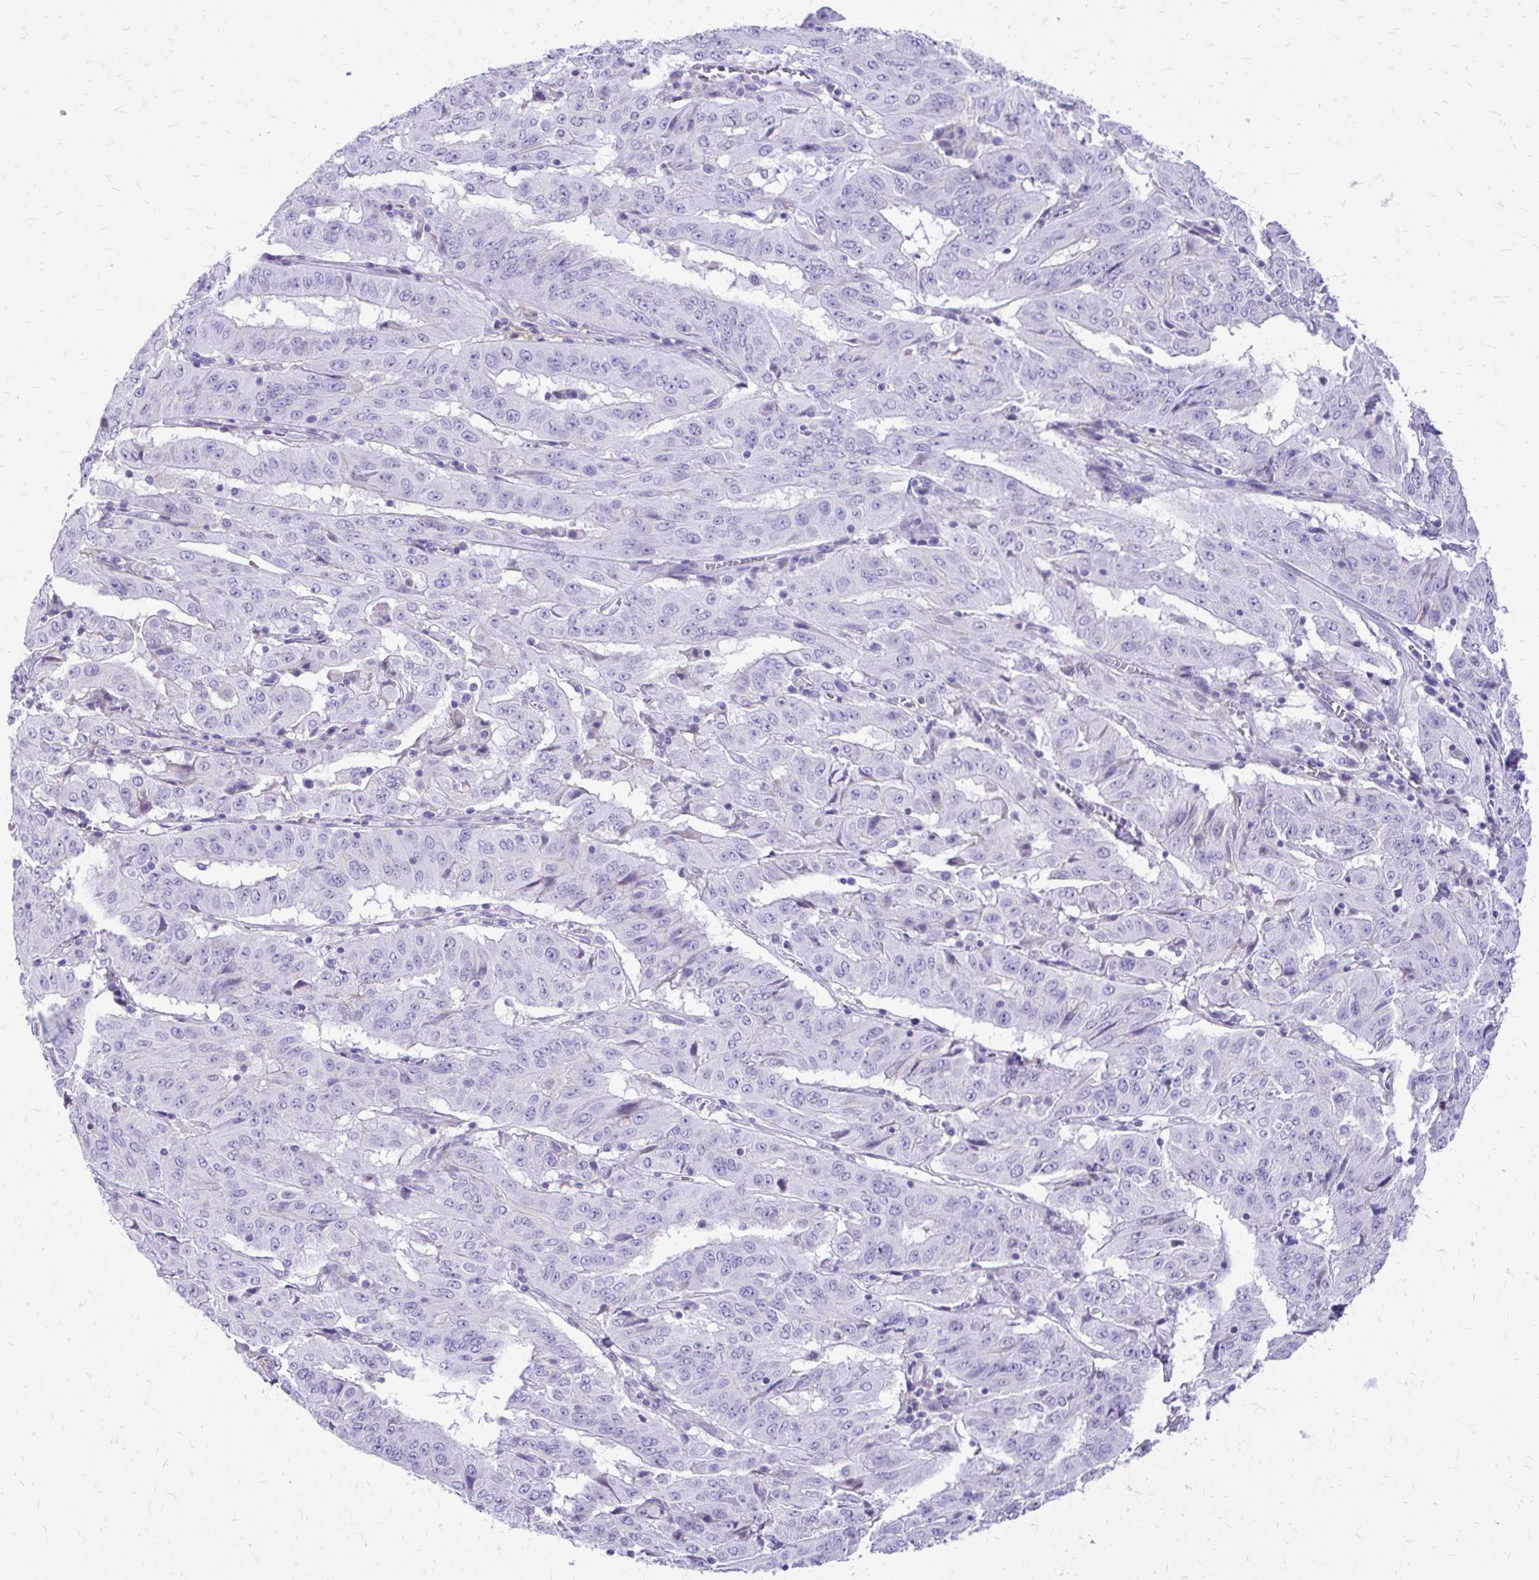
{"staining": {"intensity": "negative", "quantity": "none", "location": "none"}, "tissue": "pancreatic cancer", "cell_type": "Tumor cells", "image_type": "cancer", "snomed": [{"axis": "morphology", "description": "Adenocarcinoma, NOS"}, {"axis": "topography", "description": "Pancreas"}], "caption": "Tumor cells show no significant protein staining in pancreatic cancer.", "gene": "SIGLEC11", "patient": {"sex": "male", "age": 63}}